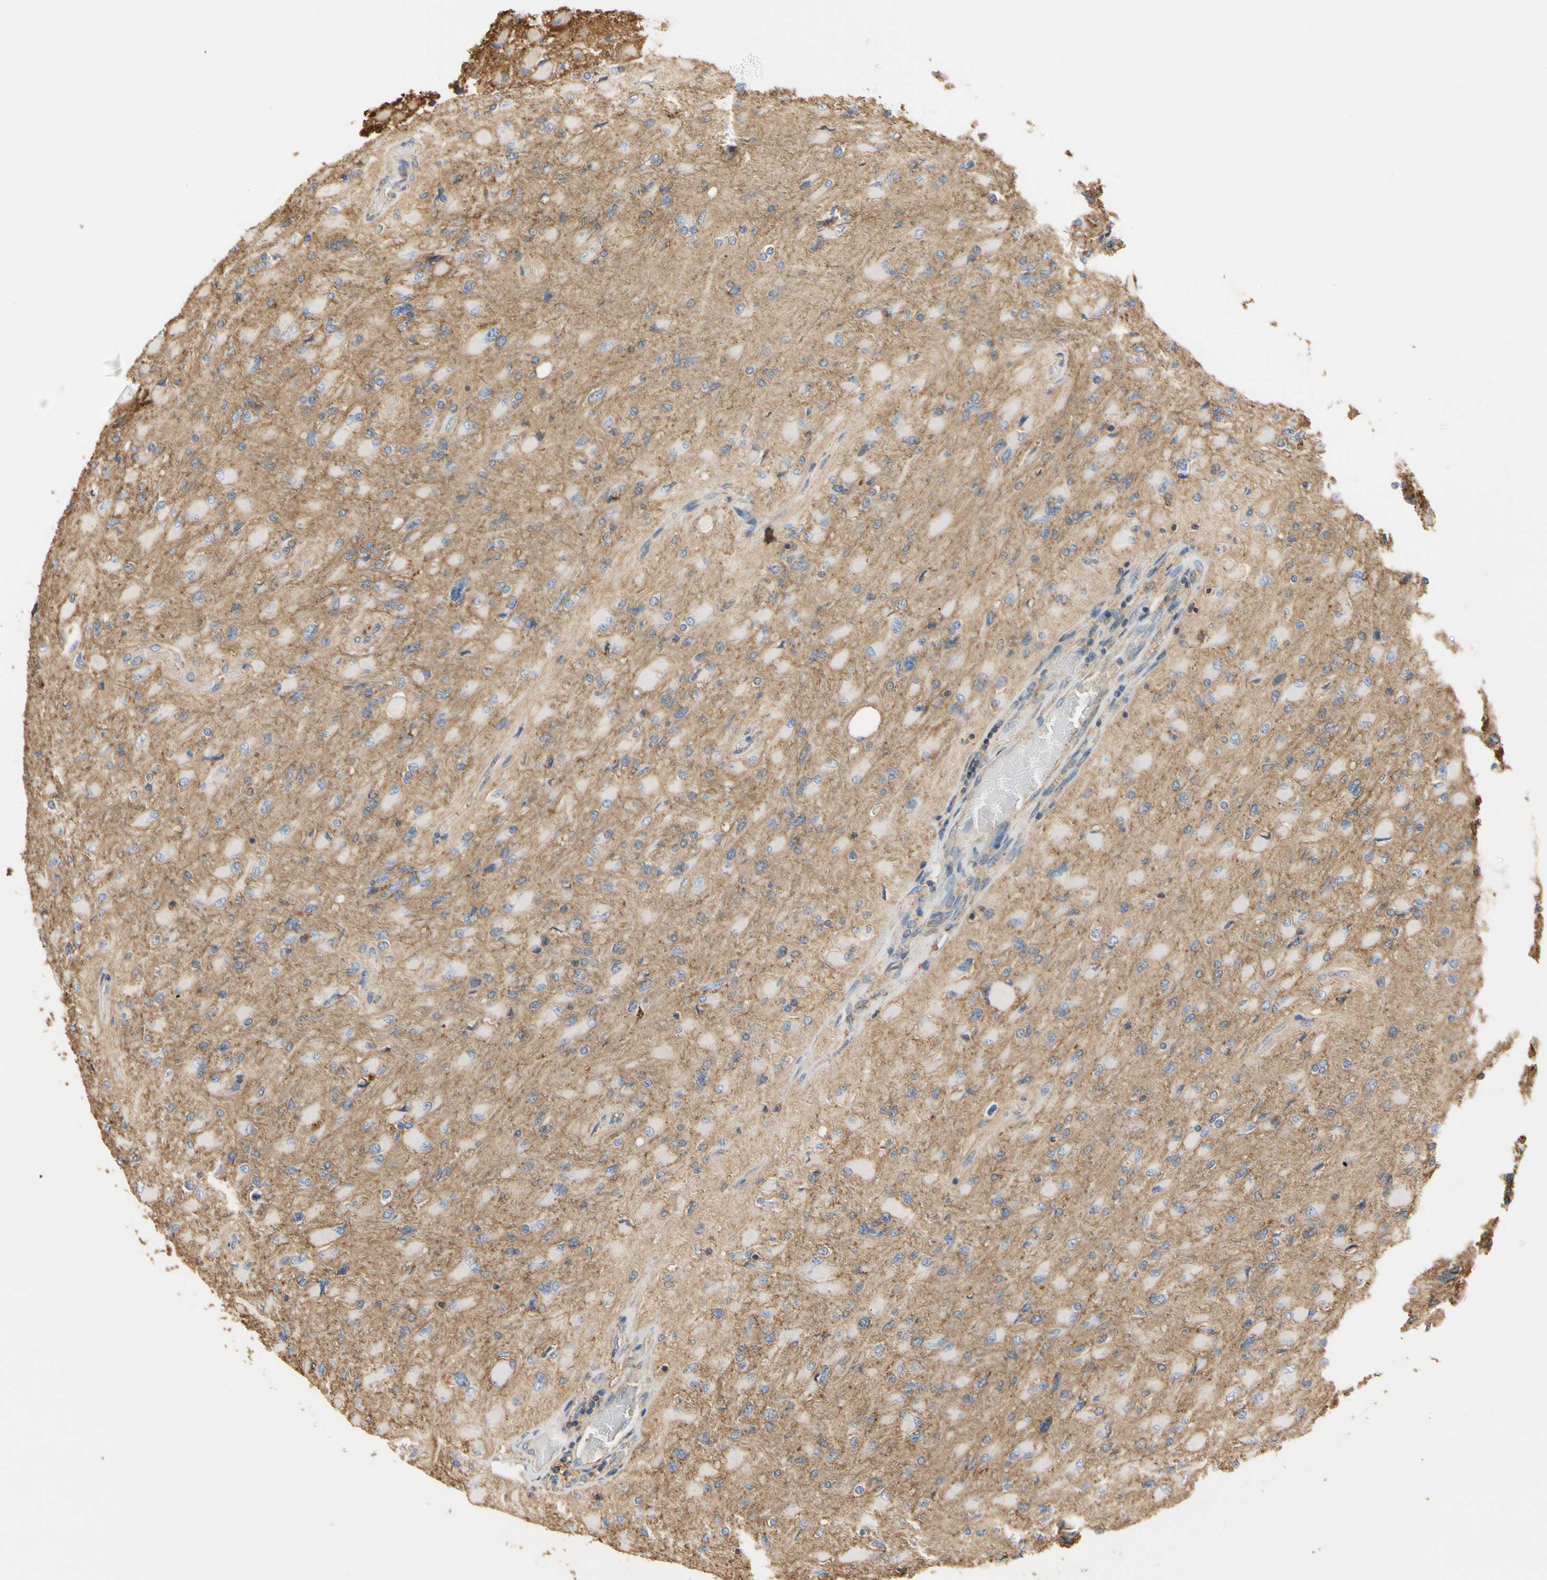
{"staining": {"intensity": "negative", "quantity": "none", "location": "none"}, "tissue": "glioma", "cell_type": "Tumor cells", "image_type": "cancer", "snomed": [{"axis": "morphology", "description": "Glioma, malignant, High grade"}, {"axis": "topography", "description": "Cerebral cortex"}], "caption": "Malignant glioma (high-grade) was stained to show a protein in brown. There is no significant positivity in tumor cells.", "gene": "IL1RL1", "patient": {"sex": "female", "age": 36}}